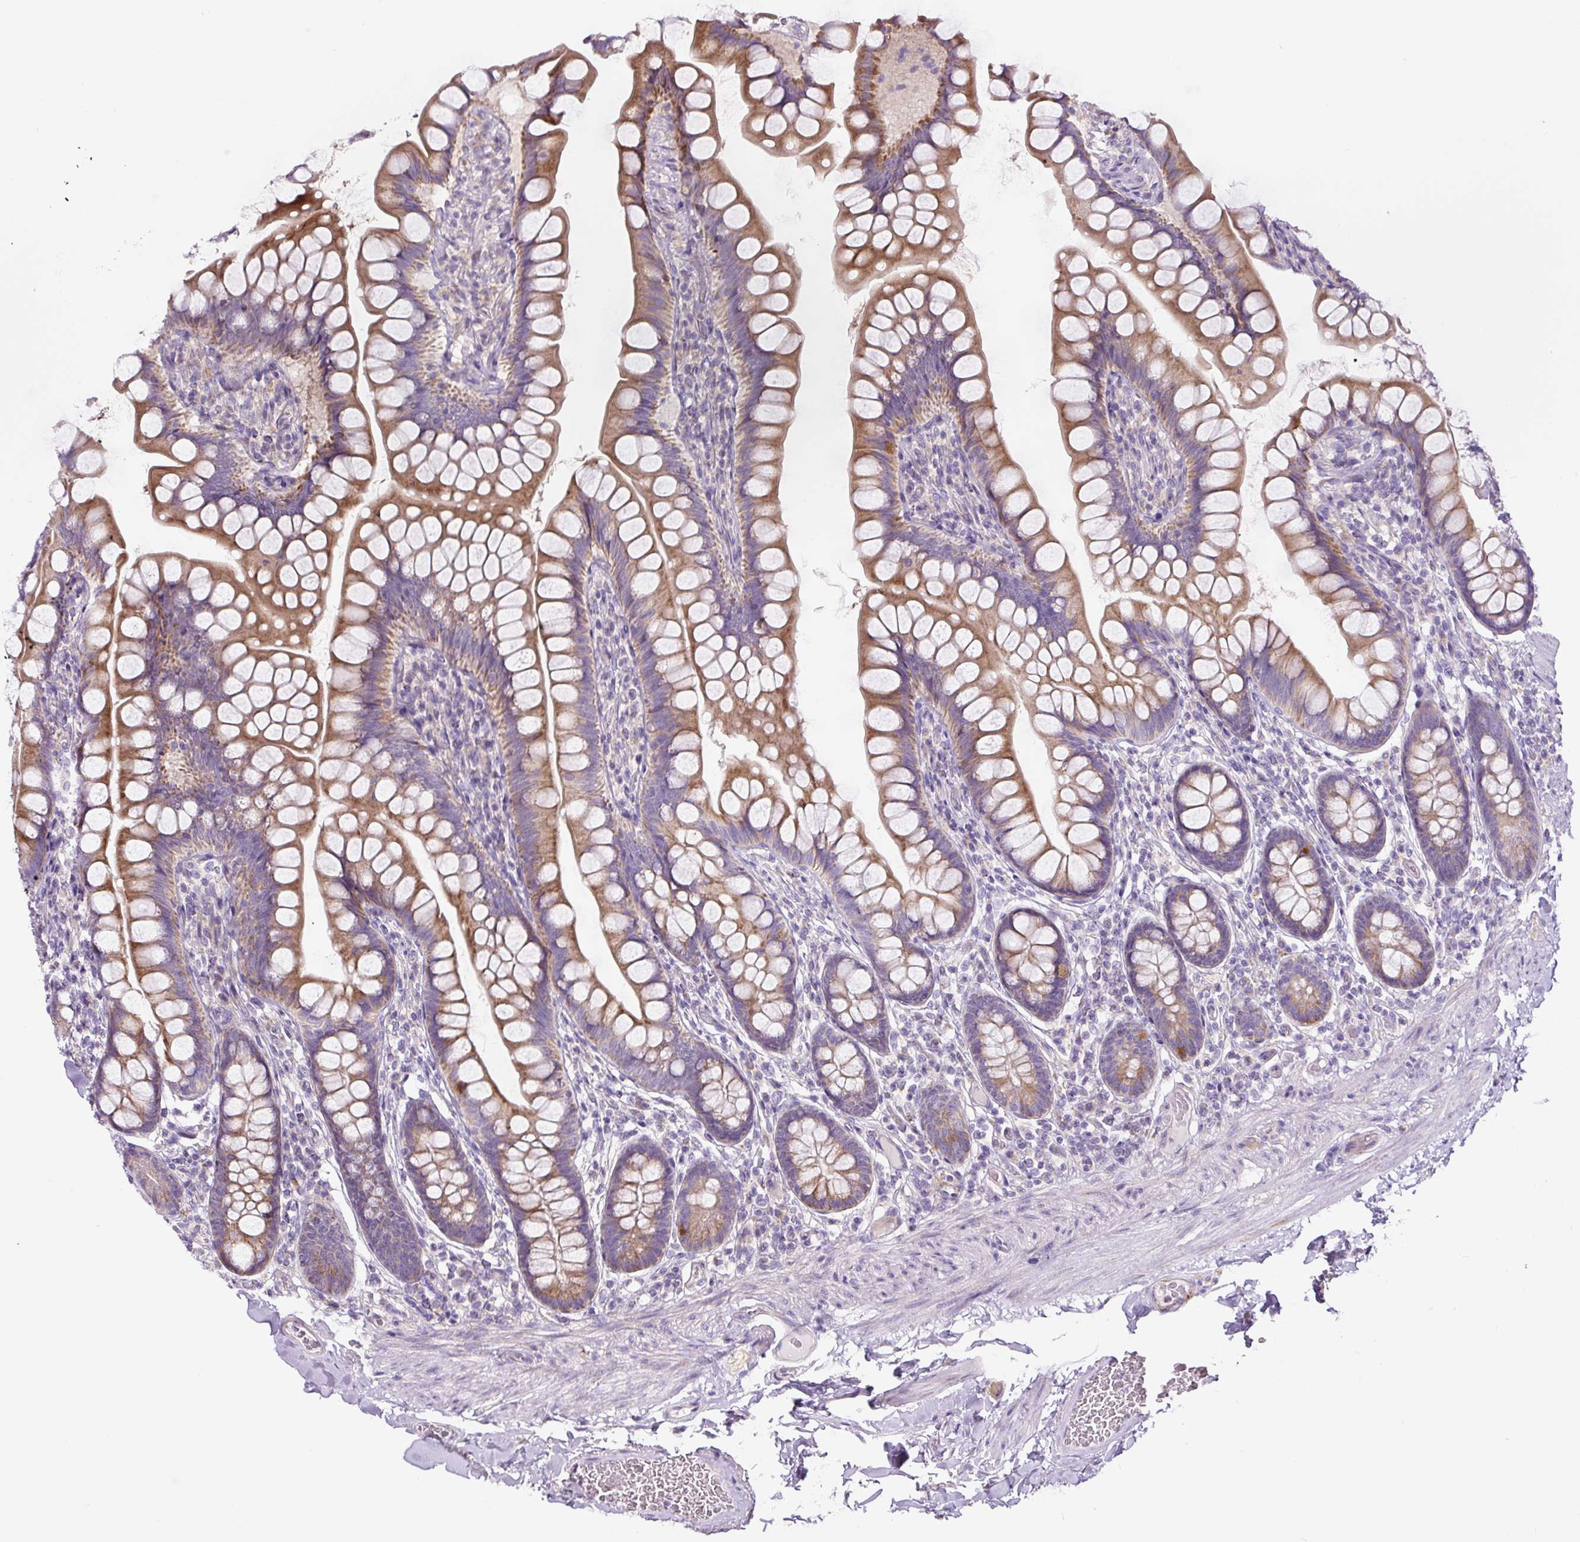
{"staining": {"intensity": "moderate", "quantity": "25%-75%", "location": "cytoplasmic/membranous"}, "tissue": "small intestine", "cell_type": "Glandular cells", "image_type": "normal", "snomed": [{"axis": "morphology", "description": "Normal tissue, NOS"}, {"axis": "topography", "description": "Small intestine"}], "caption": "A brown stain labels moderate cytoplasmic/membranous staining of a protein in glandular cells of benign human small intestine.", "gene": "HPS4", "patient": {"sex": "male", "age": 70}}